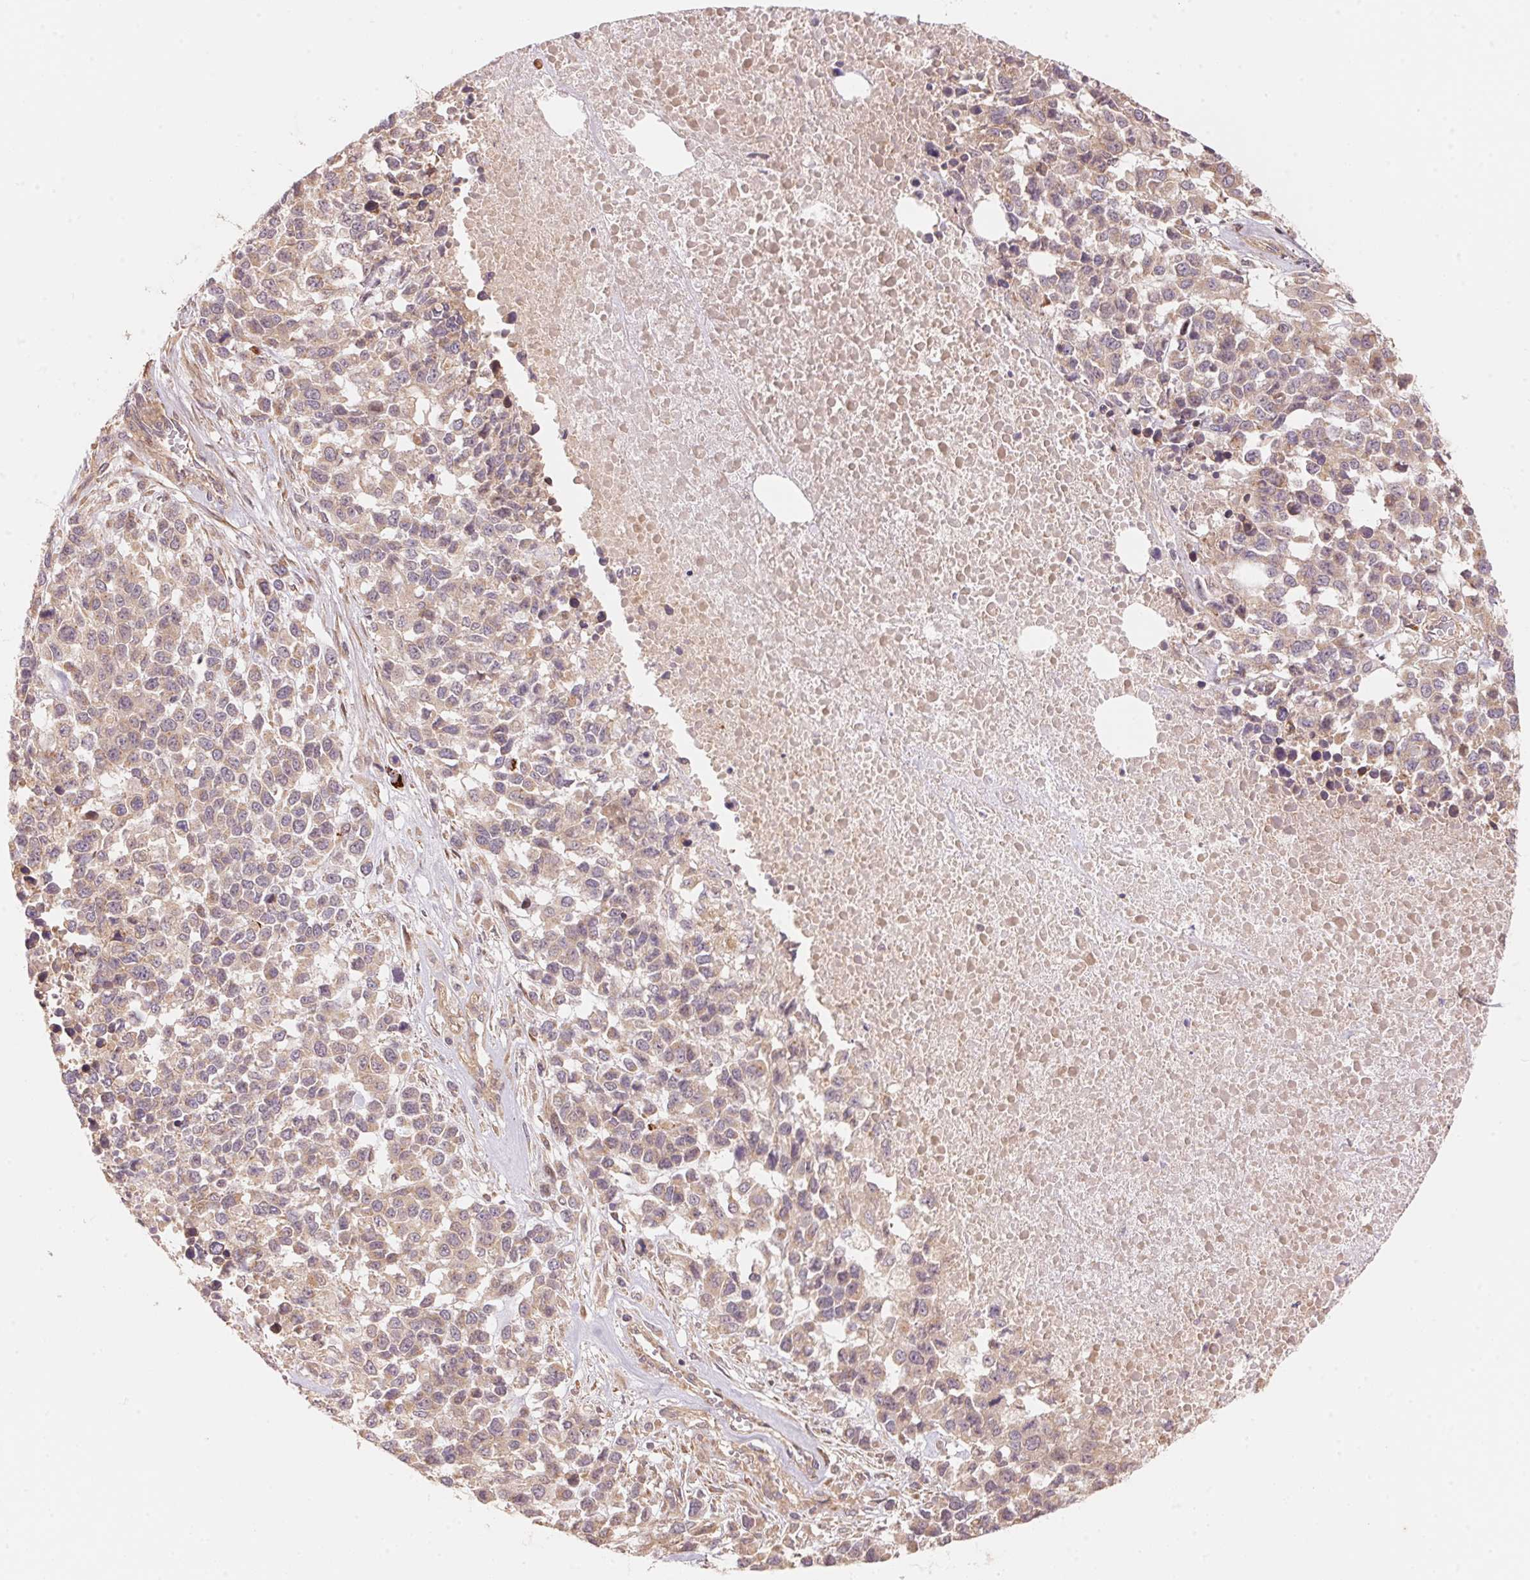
{"staining": {"intensity": "weak", "quantity": "25%-75%", "location": "cytoplasmic/membranous"}, "tissue": "melanoma", "cell_type": "Tumor cells", "image_type": "cancer", "snomed": [{"axis": "morphology", "description": "Malignant melanoma, Metastatic site"}, {"axis": "topography", "description": "Skin"}], "caption": "Immunohistochemical staining of melanoma reveals low levels of weak cytoplasmic/membranous protein staining in approximately 25%-75% of tumor cells.", "gene": "TNIP2", "patient": {"sex": "male", "age": 84}}